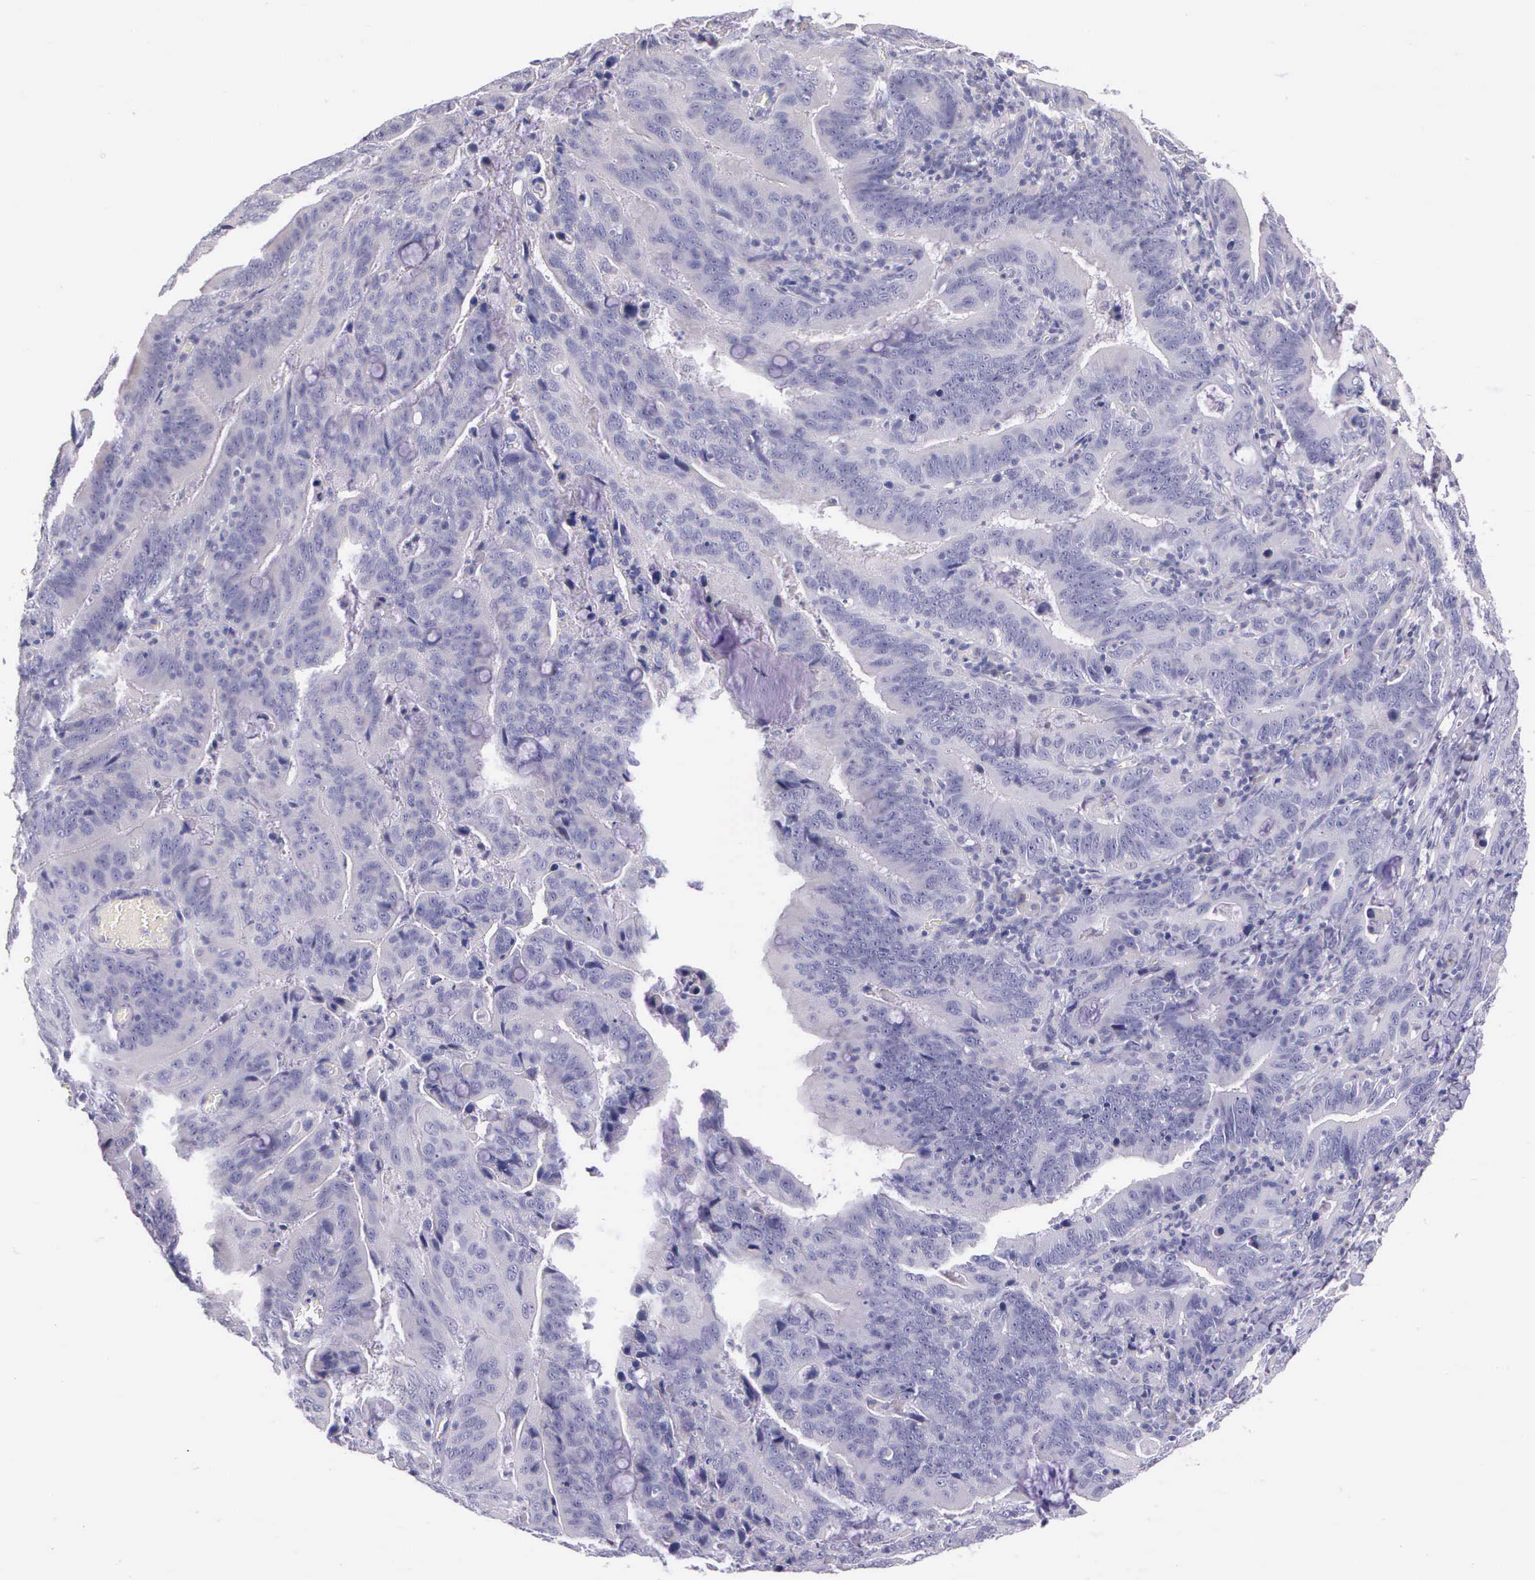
{"staining": {"intensity": "negative", "quantity": "none", "location": "none"}, "tissue": "stomach cancer", "cell_type": "Tumor cells", "image_type": "cancer", "snomed": [{"axis": "morphology", "description": "Adenocarcinoma, NOS"}, {"axis": "topography", "description": "Stomach, upper"}], "caption": "Immunohistochemistry histopathology image of neoplastic tissue: adenocarcinoma (stomach) stained with DAB (3,3'-diaminobenzidine) exhibits no significant protein staining in tumor cells.", "gene": "THSD7A", "patient": {"sex": "male", "age": 63}}